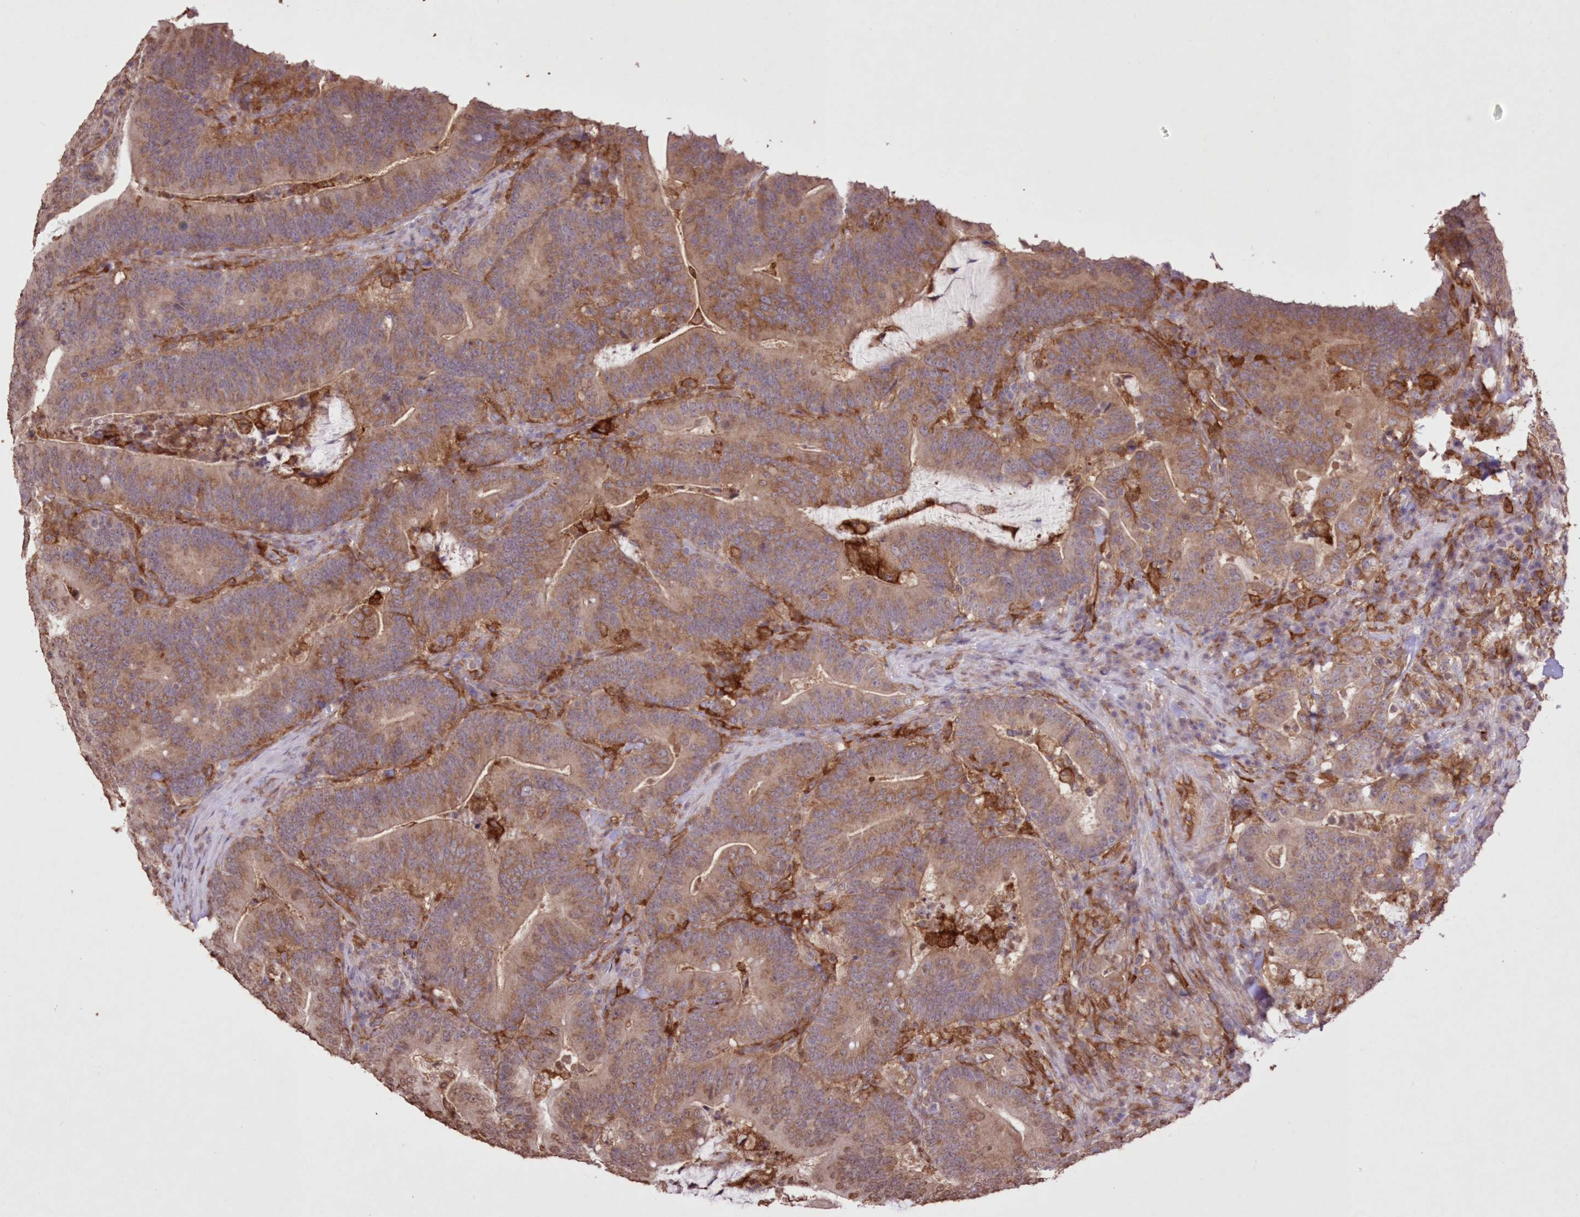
{"staining": {"intensity": "moderate", "quantity": ">75%", "location": "cytoplasmic/membranous"}, "tissue": "colorectal cancer", "cell_type": "Tumor cells", "image_type": "cancer", "snomed": [{"axis": "morphology", "description": "Adenocarcinoma, NOS"}, {"axis": "topography", "description": "Colon"}], "caption": "Protein analysis of colorectal cancer tissue displays moderate cytoplasmic/membranous staining in about >75% of tumor cells. (Brightfield microscopy of DAB IHC at high magnification).", "gene": "FCHO2", "patient": {"sex": "female", "age": 66}}